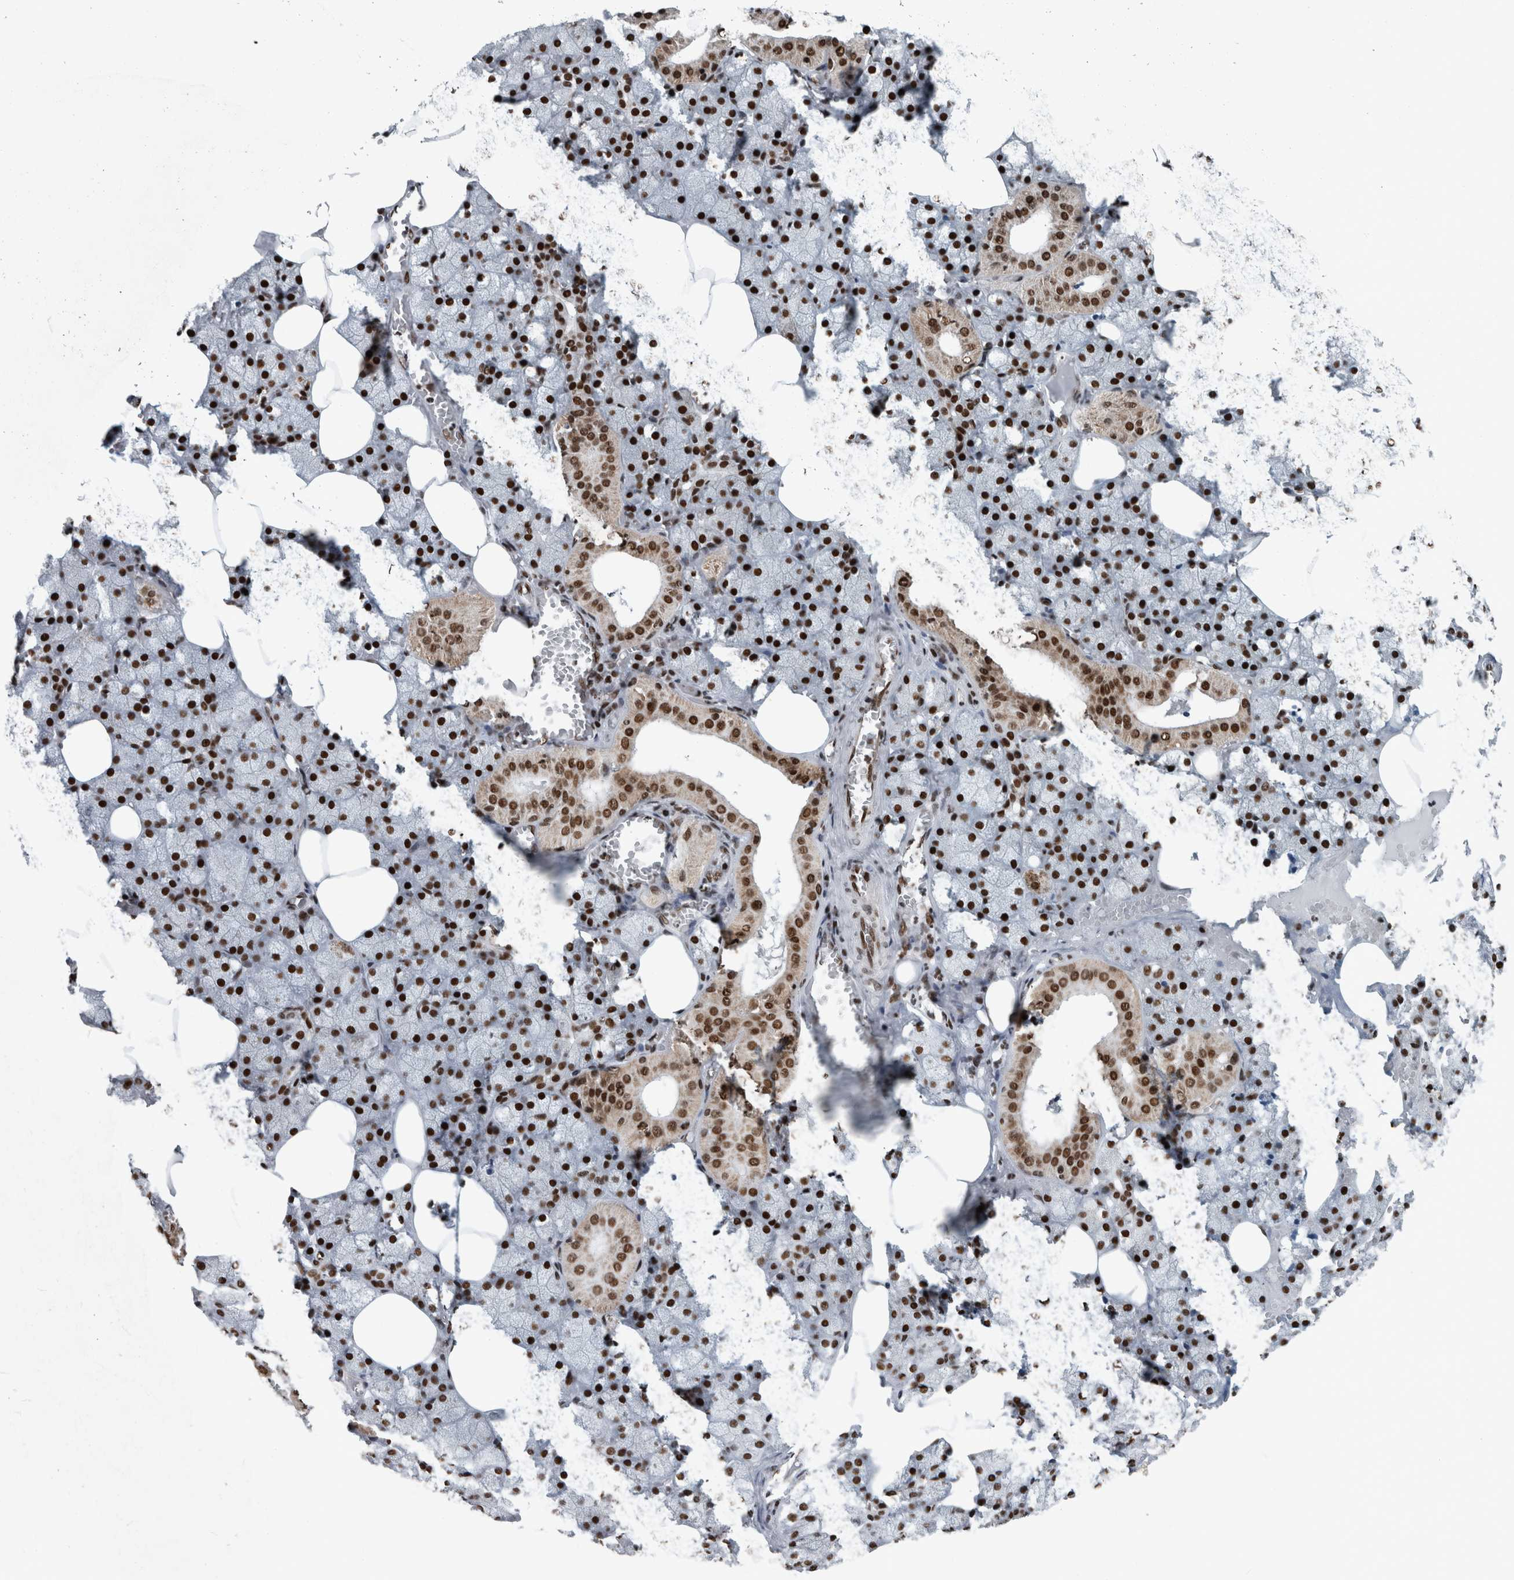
{"staining": {"intensity": "strong", "quantity": ">75%", "location": "nuclear"}, "tissue": "salivary gland", "cell_type": "Glandular cells", "image_type": "normal", "snomed": [{"axis": "morphology", "description": "Normal tissue, NOS"}, {"axis": "topography", "description": "Salivary gland"}], "caption": "Immunohistochemical staining of normal human salivary gland shows strong nuclear protein positivity in approximately >75% of glandular cells. The protein is stained brown, and the nuclei are stained in blue (DAB IHC with brightfield microscopy, high magnification).", "gene": "DNMT3A", "patient": {"sex": "male", "age": 62}}